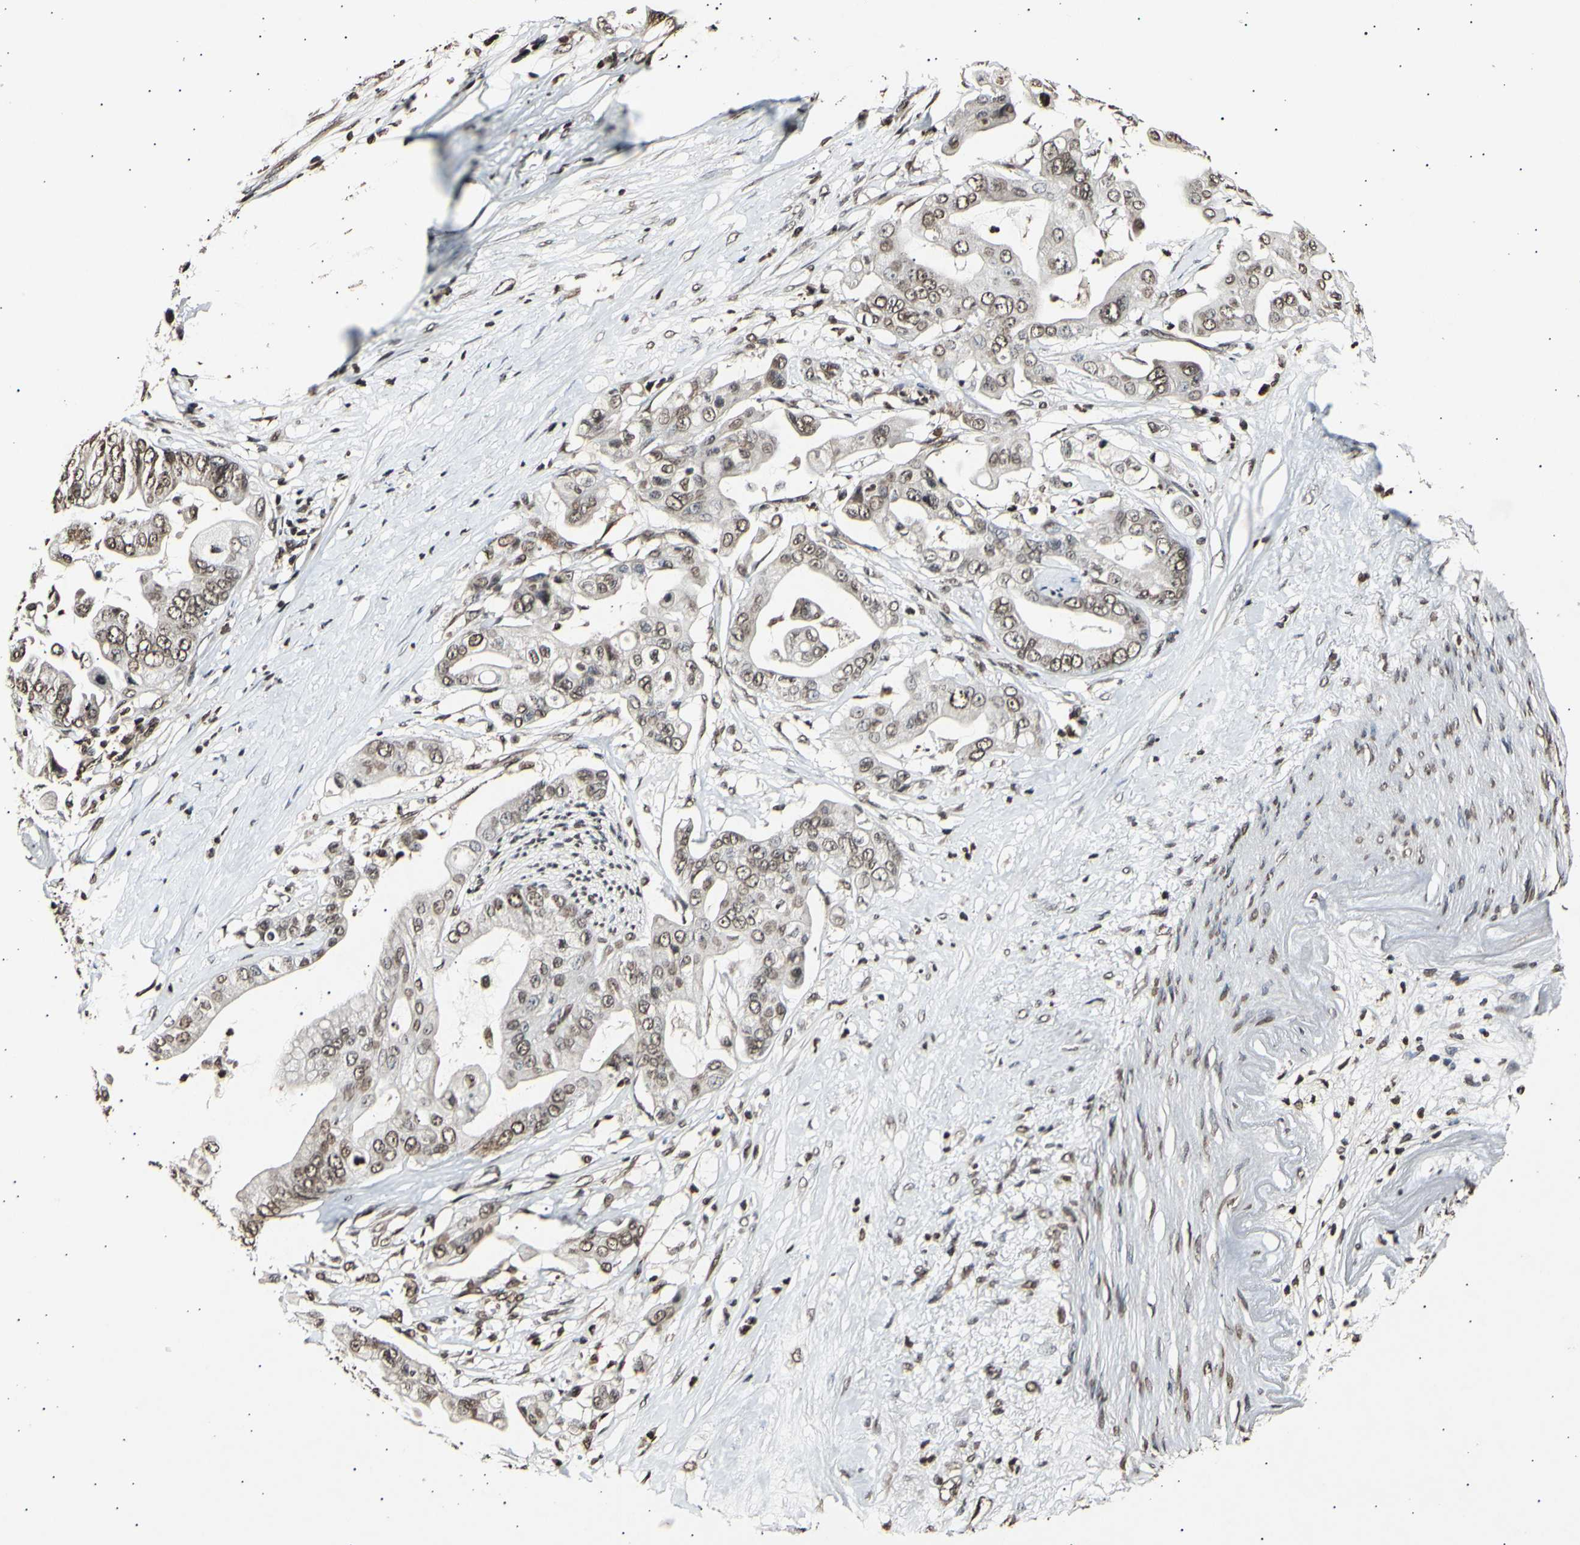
{"staining": {"intensity": "moderate", "quantity": ">75%", "location": "cytoplasmic/membranous,nuclear"}, "tissue": "pancreatic cancer", "cell_type": "Tumor cells", "image_type": "cancer", "snomed": [{"axis": "morphology", "description": "Adenocarcinoma, NOS"}, {"axis": "topography", "description": "Pancreas"}], "caption": "Immunohistochemical staining of human pancreatic cancer exhibits medium levels of moderate cytoplasmic/membranous and nuclear staining in about >75% of tumor cells. Immunohistochemistry stains the protein in brown and the nuclei are stained blue.", "gene": "ANAPC7", "patient": {"sex": "female", "age": 75}}